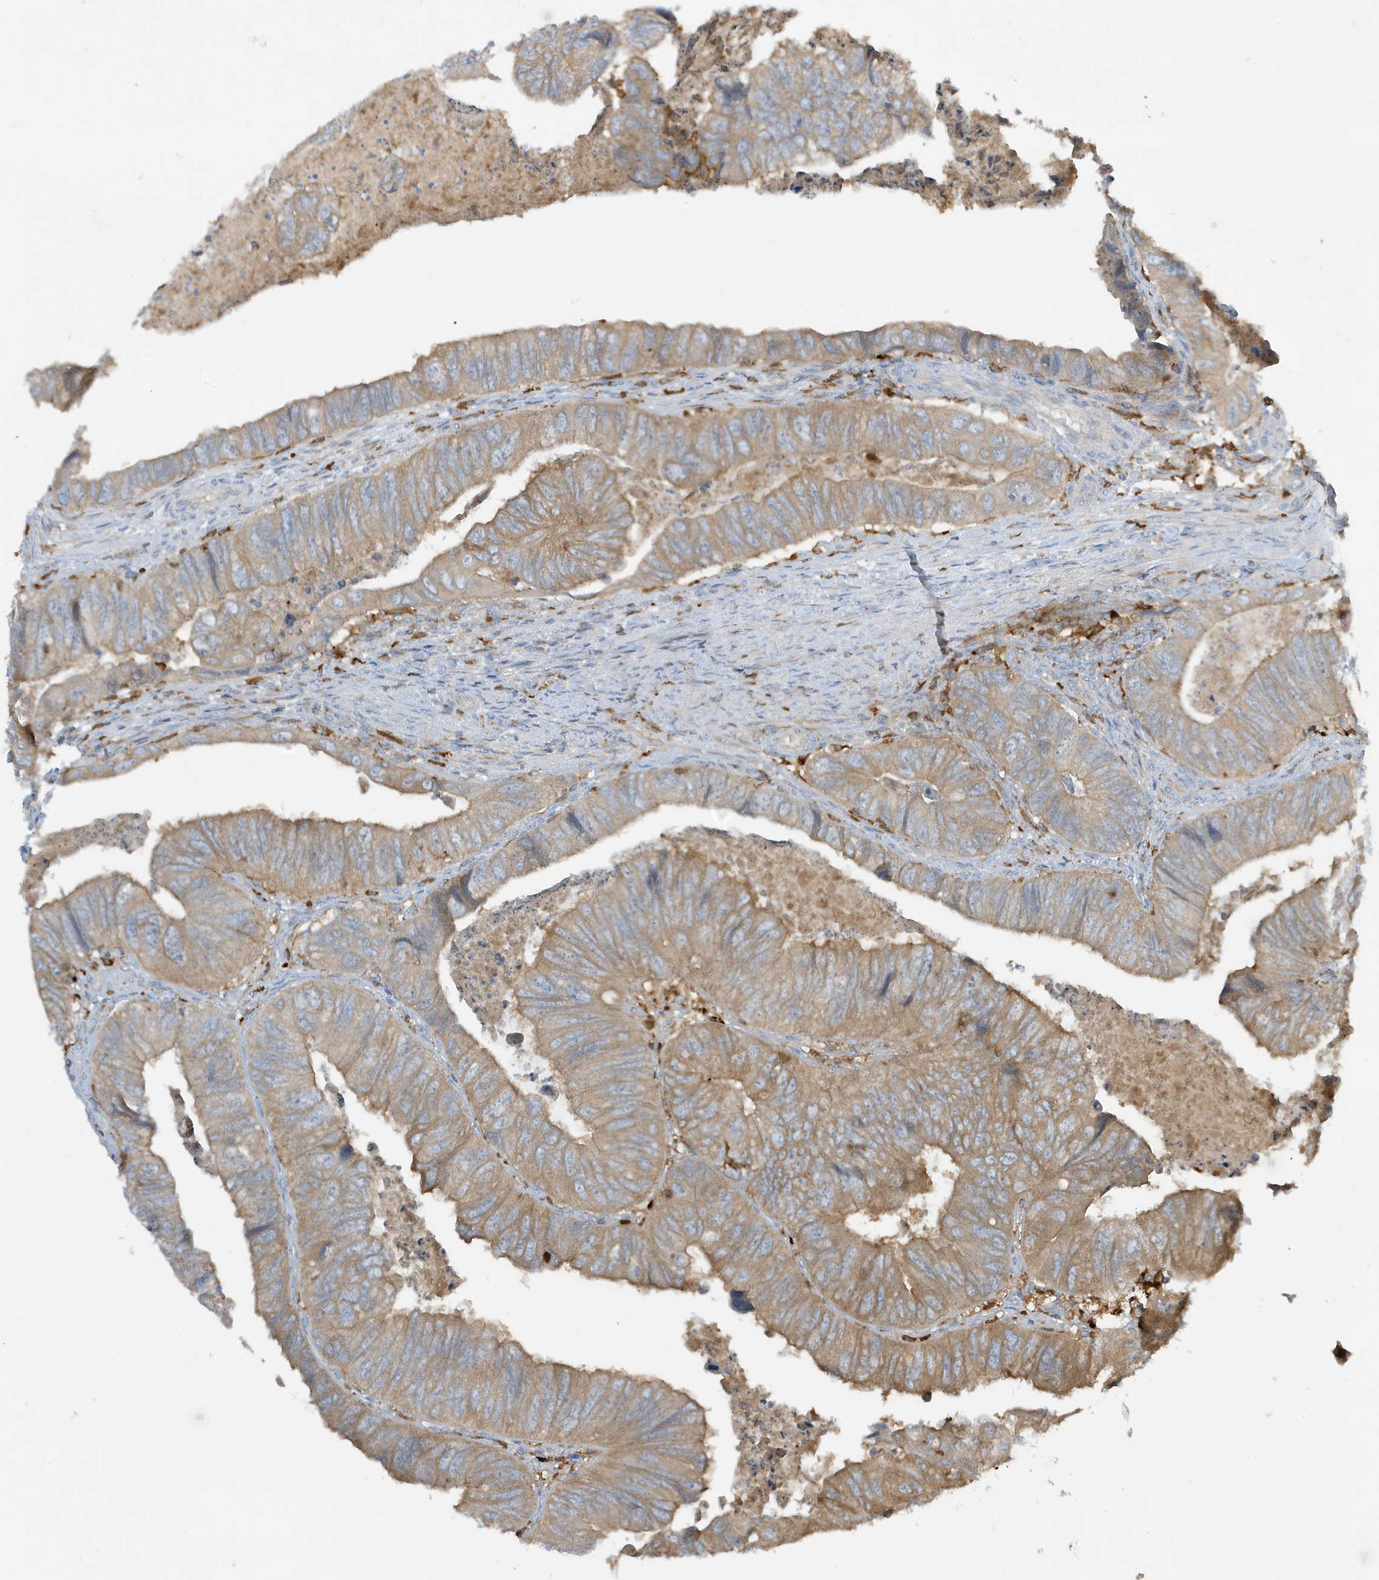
{"staining": {"intensity": "moderate", "quantity": ">75%", "location": "cytoplasmic/membranous"}, "tissue": "colorectal cancer", "cell_type": "Tumor cells", "image_type": "cancer", "snomed": [{"axis": "morphology", "description": "Adenocarcinoma, NOS"}, {"axis": "topography", "description": "Rectum"}], "caption": "Tumor cells exhibit medium levels of moderate cytoplasmic/membranous staining in approximately >75% of cells in human colorectal cancer (adenocarcinoma).", "gene": "ABTB1", "patient": {"sex": "male", "age": 63}}